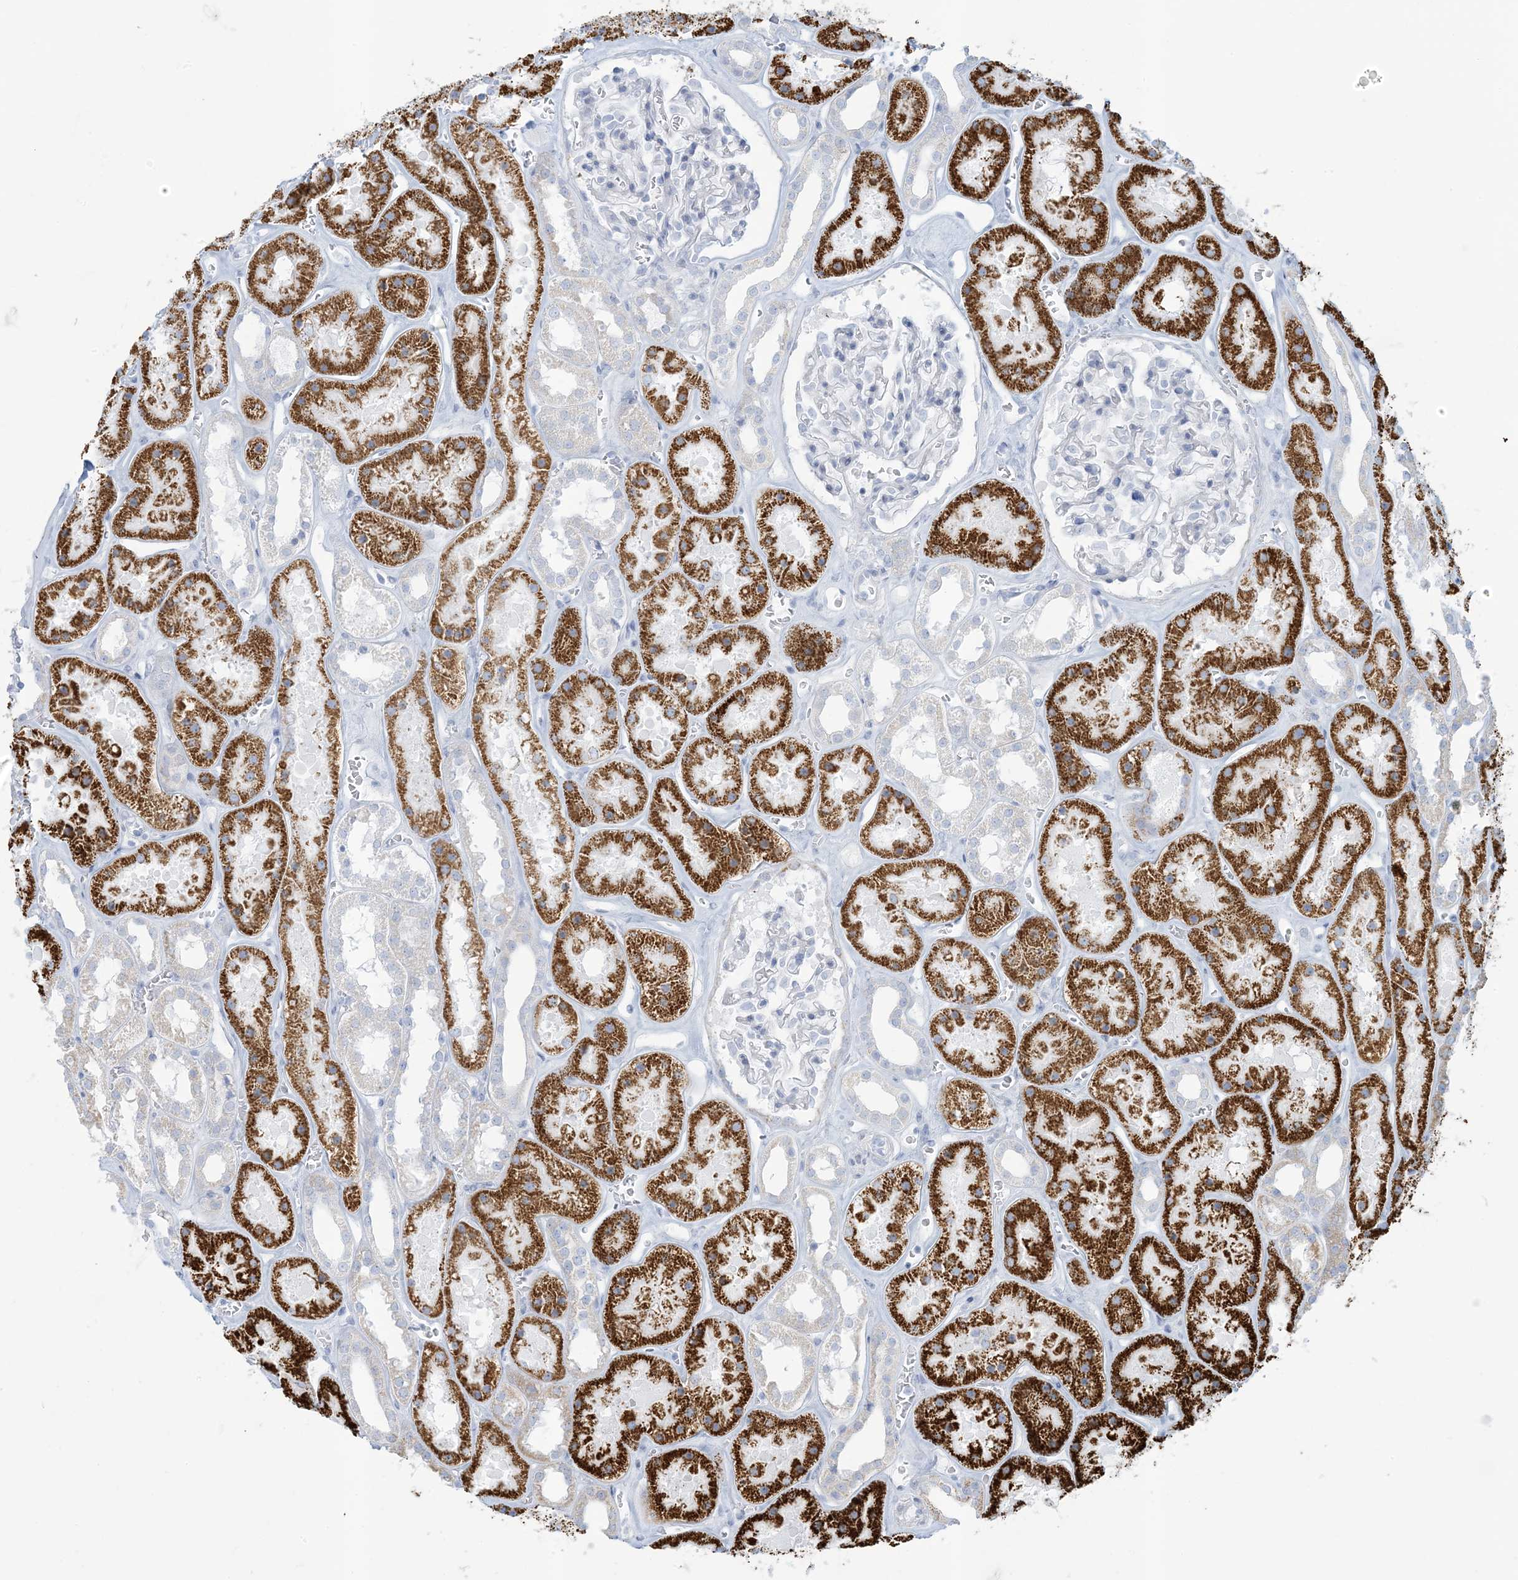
{"staining": {"intensity": "negative", "quantity": "none", "location": "none"}, "tissue": "kidney", "cell_type": "Cells in glomeruli", "image_type": "normal", "snomed": [{"axis": "morphology", "description": "Normal tissue, NOS"}, {"axis": "topography", "description": "Kidney"}], "caption": "The photomicrograph displays no staining of cells in glomeruli in benign kidney.", "gene": "ZDHHC4", "patient": {"sex": "female", "age": 41}}